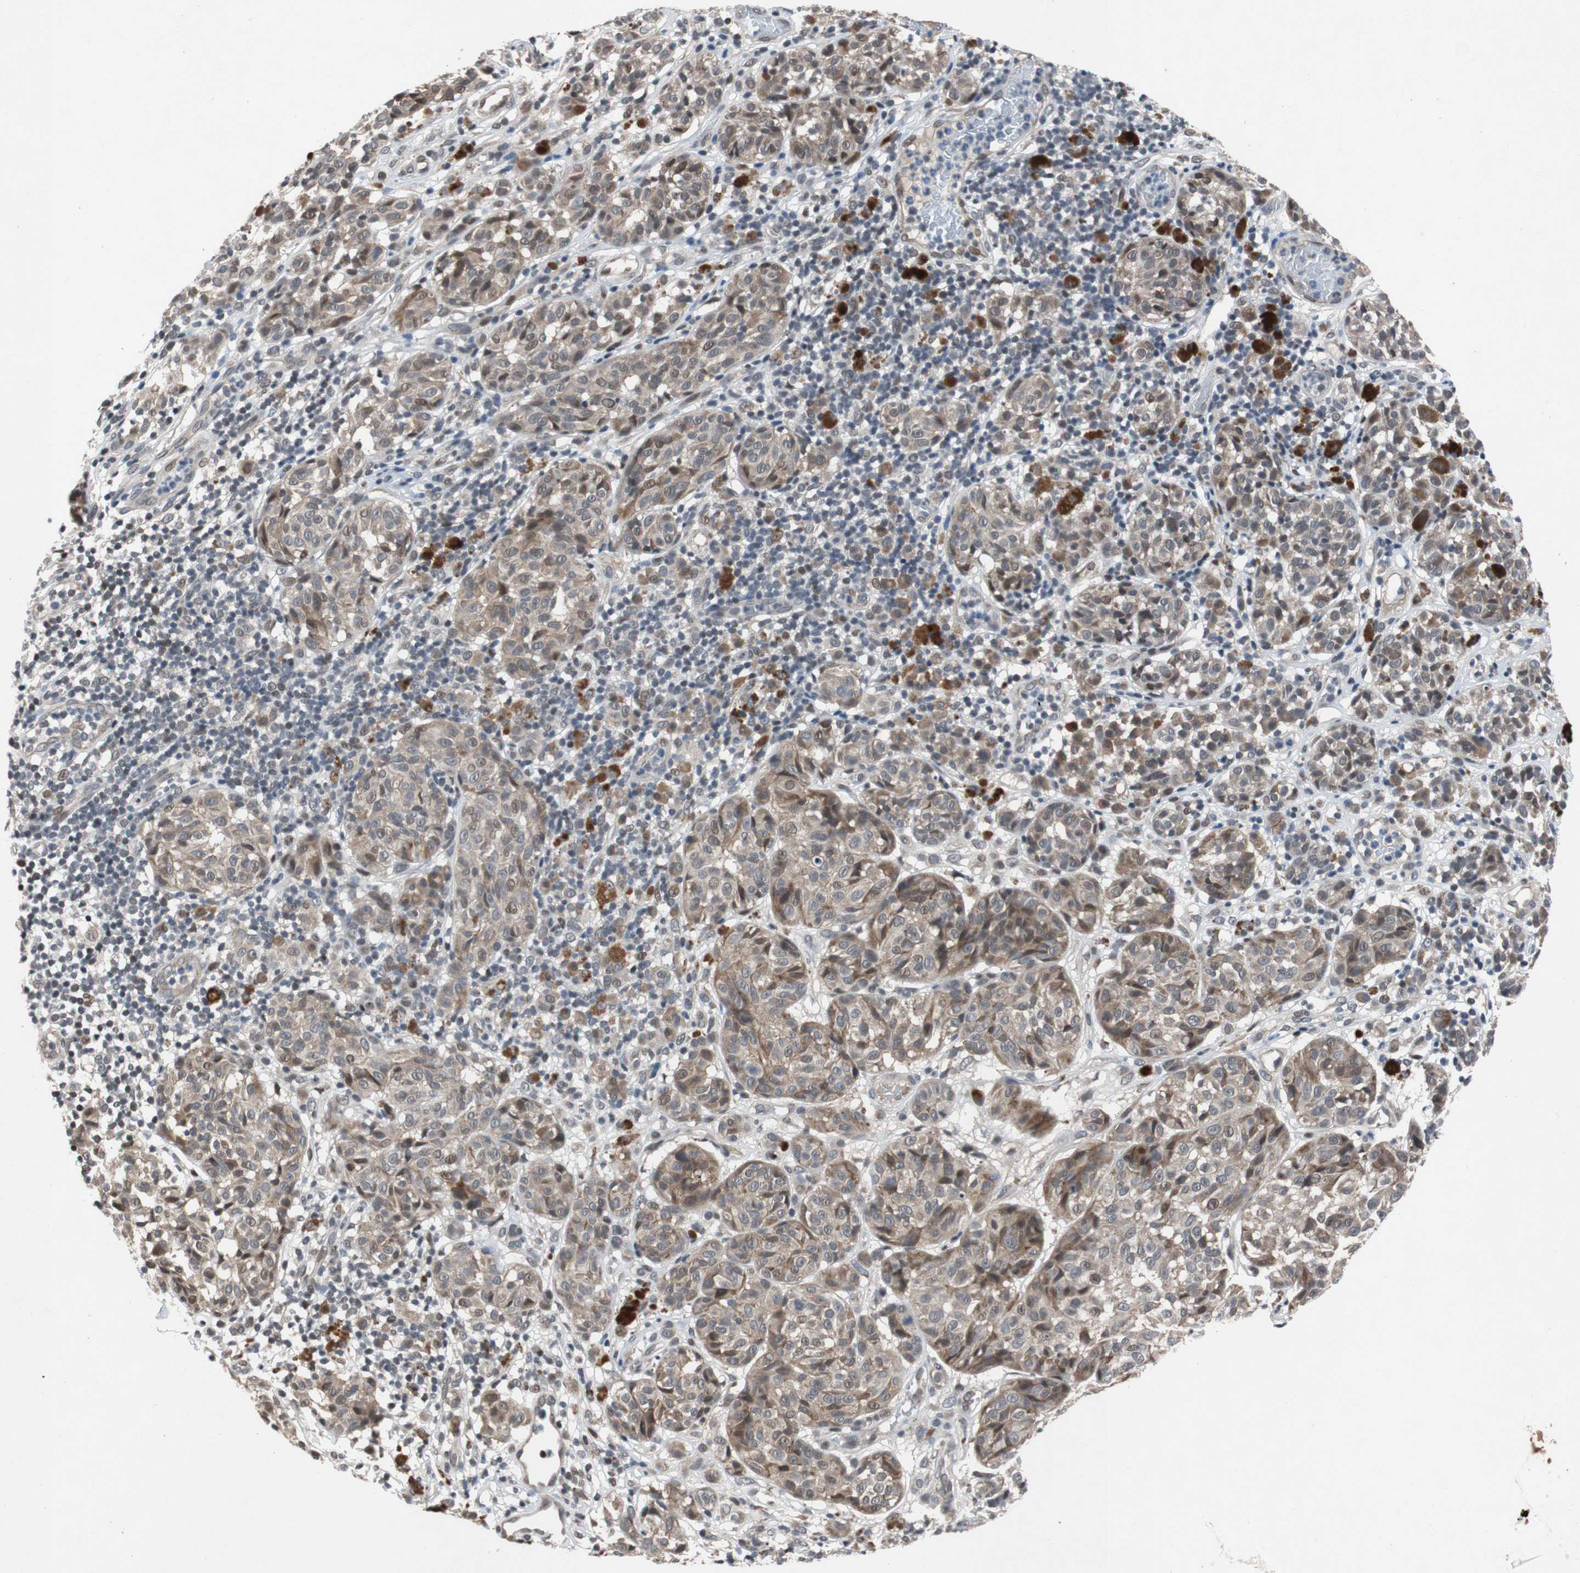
{"staining": {"intensity": "moderate", "quantity": "25%-75%", "location": "cytoplasmic/membranous"}, "tissue": "melanoma", "cell_type": "Tumor cells", "image_type": "cancer", "snomed": [{"axis": "morphology", "description": "Malignant melanoma, NOS"}, {"axis": "topography", "description": "Skin"}], "caption": "An immunohistochemistry histopathology image of neoplastic tissue is shown. Protein staining in brown shows moderate cytoplasmic/membranous positivity in melanoma within tumor cells.", "gene": "TP63", "patient": {"sex": "female", "age": 46}}